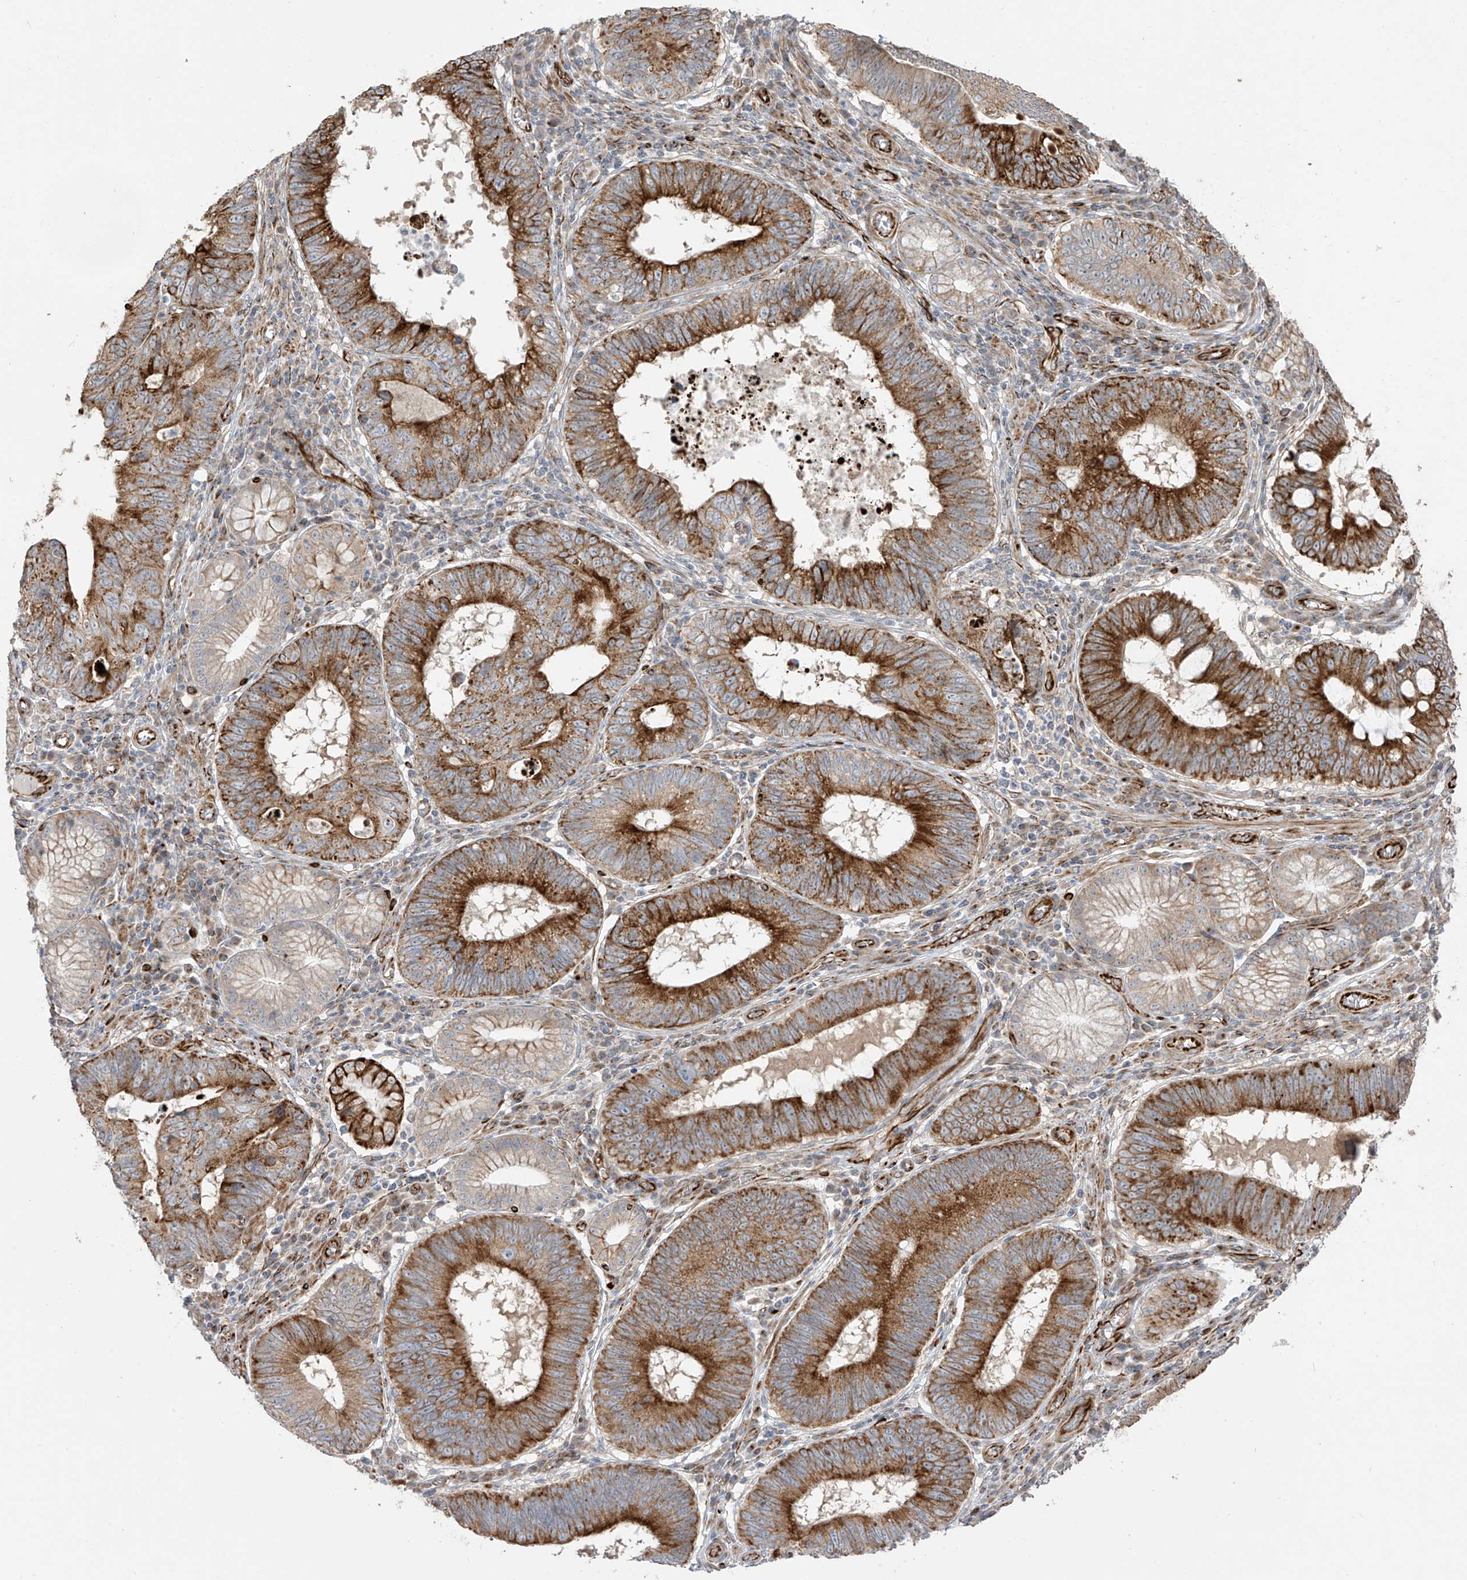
{"staining": {"intensity": "strong", "quantity": ">75%", "location": "cytoplasmic/membranous"}, "tissue": "stomach cancer", "cell_type": "Tumor cells", "image_type": "cancer", "snomed": [{"axis": "morphology", "description": "Adenocarcinoma, NOS"}, {"axis": "topography", "description": "Stomach"}], "caption": "IHC histopathology image of neoplastic tissue: human adenocarcinoma (stomach) stained using IHC shows high levels of strong protein expression localized specifically in the cytoplasmic/membranous of tumor cells, appearing as a cytoplasmic/membranous brown color.", "gene": "DCDC2", "patient": {"sex": "male", "age": 59}}